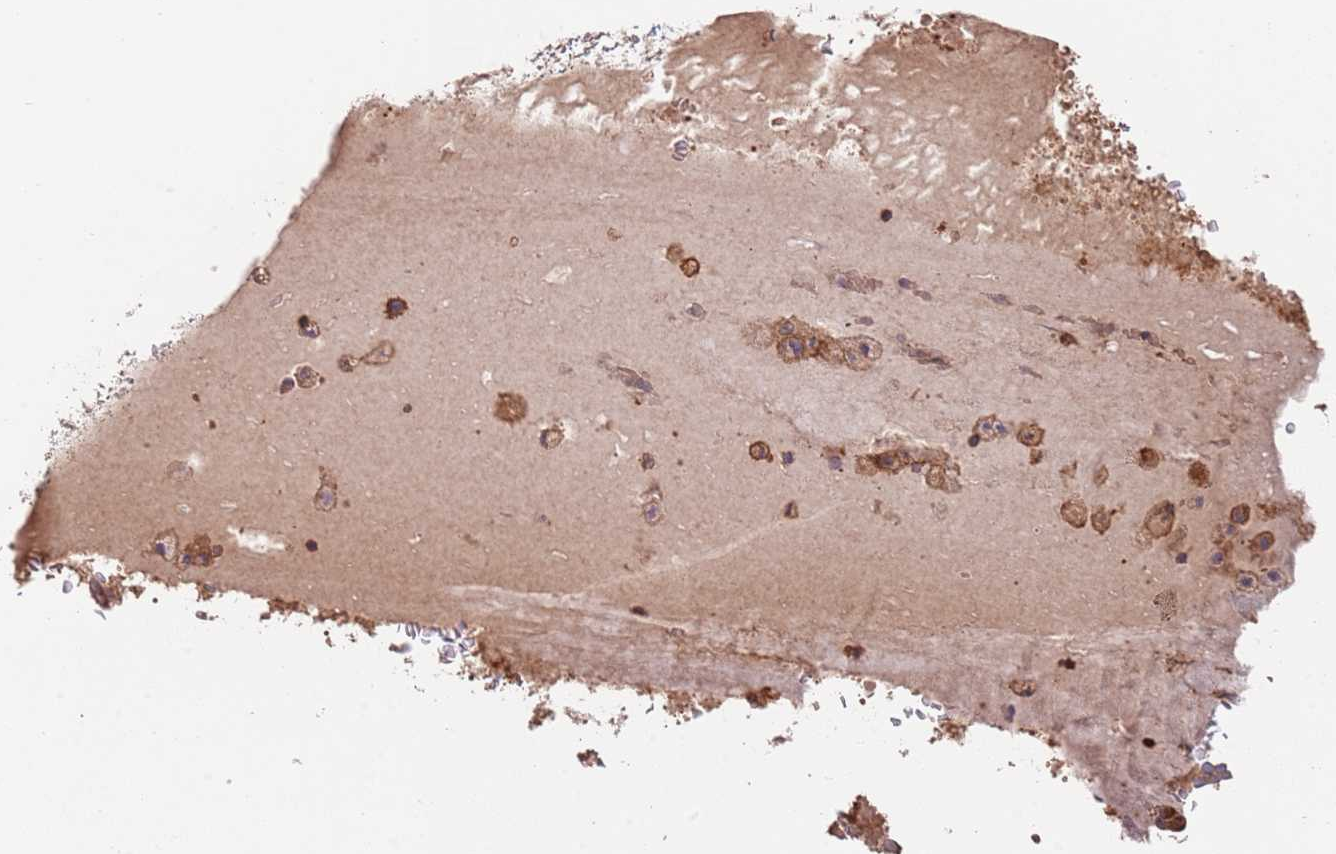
{"staining": {"intensity": "moderate", "quantity": ">75%", "location": "cytoplasmic/membranous"}, "tissue": "bronchus", "cell_type": "Respiratory epithelial cells", "image_type": "normal", "snomed": [{"axis": "morphology", "description": "Normal tissue, NOS"}, {"axis": "topography", "description": "Bronchus"}], "caption": "The immunohistochemical stain labels moderate cytoplasmic/membranous expression in respiratory epithelial cells of benign bronchus. (brown staining indicates protein expression, while blue staining denotes nuclei).", "gene": "RNF19B", "patient": {"sex": "male", "age": 70}}